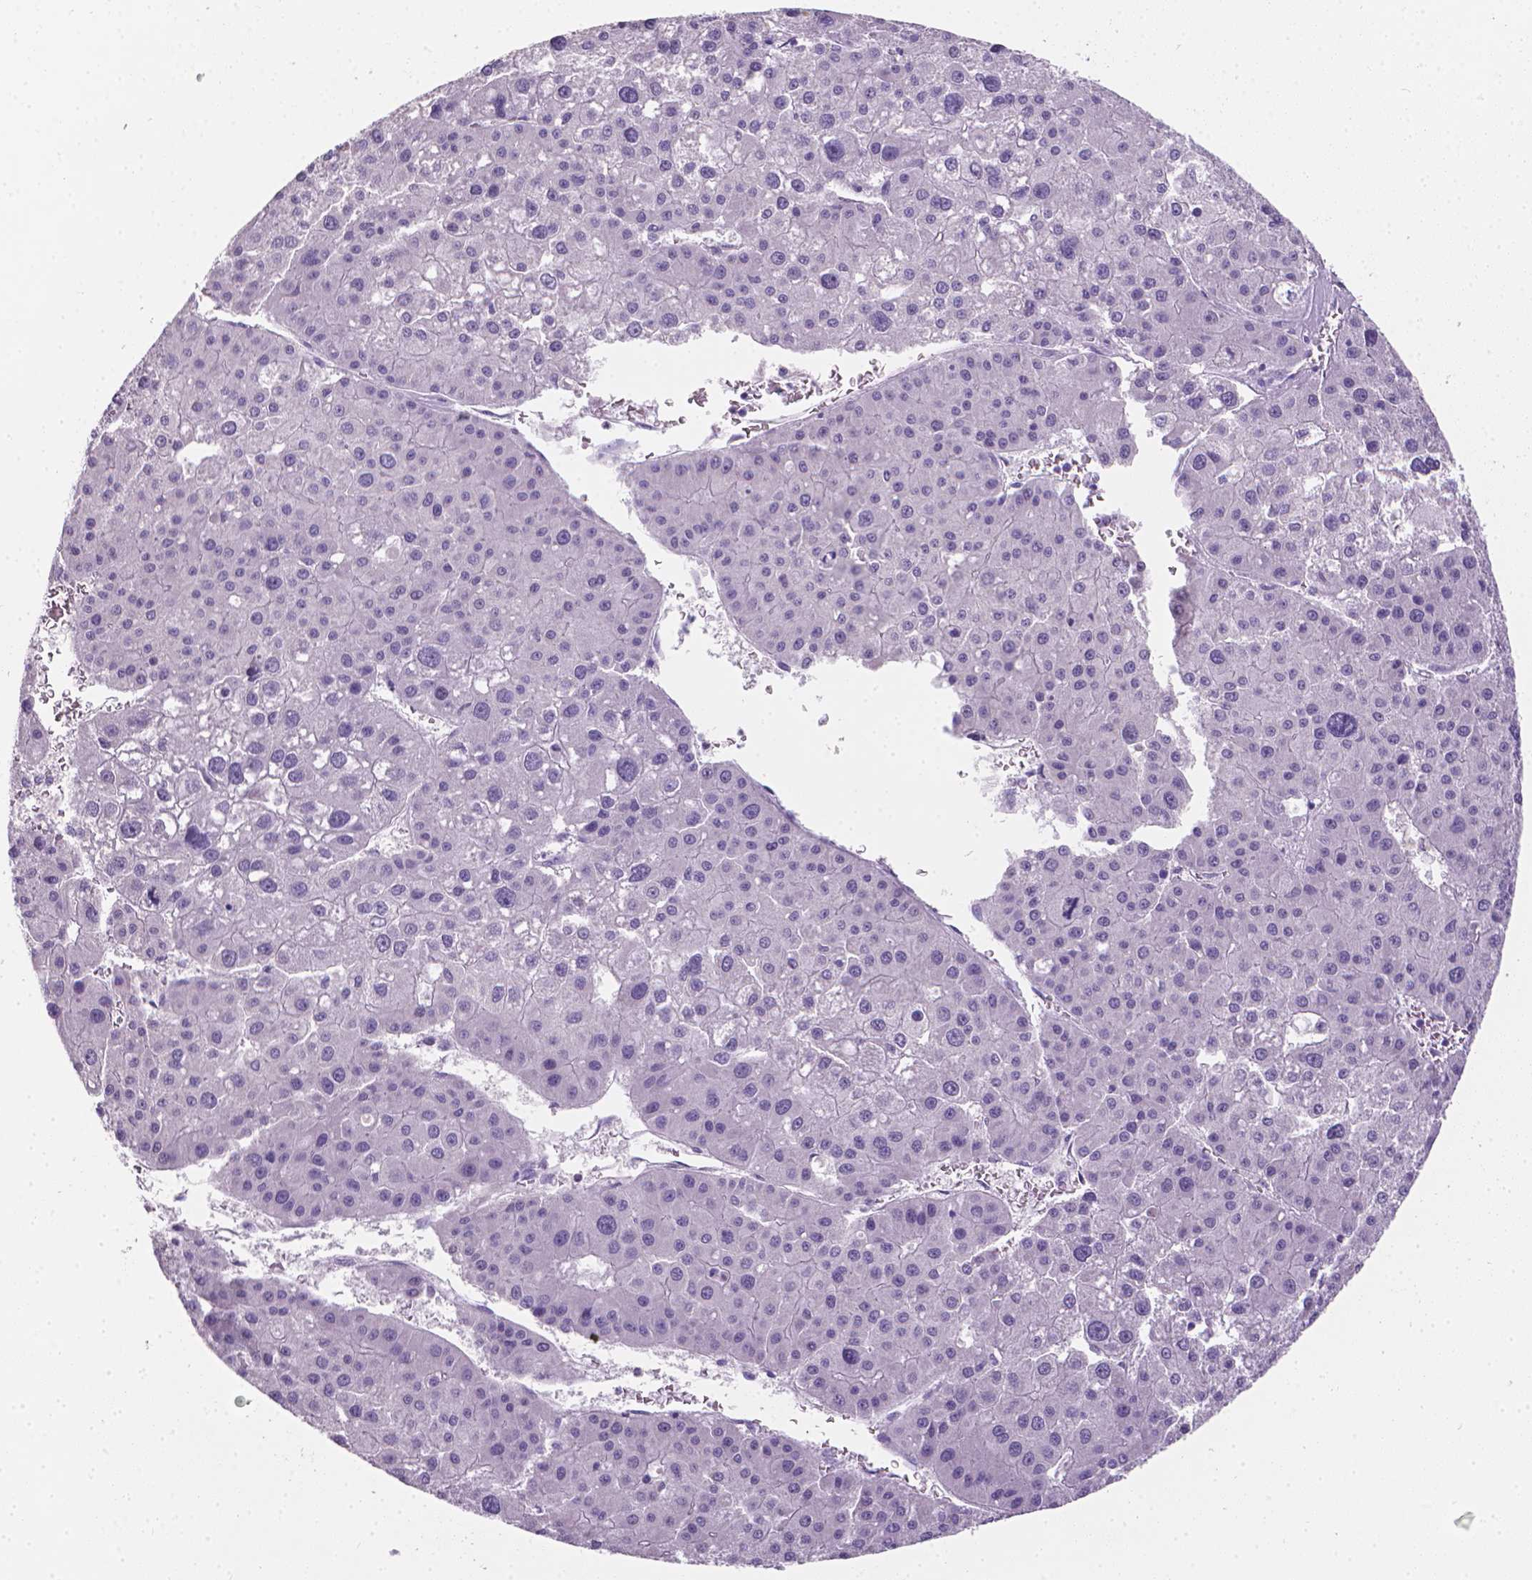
{"staining": {"intensity": "negative", "quantity": "none", "location": "none"}, "tissue": "liver cancer", "cell_type": "Tumor cells", "image_type": "cancer", "snomed": [{"axis": "morphology", "description": "Carcinoma, Hepatocellular, NOS"}, {"axis": "topography", "description": "Liver"}], "caption": "High power microscopy histopathology image of an immunohistochemistry photomicrograph of hepatocellular carcinoma (liver), revealing no significant staining in tumor cells.", "gene": "XPNPEP2", "patient": {"sex": "male", "age": 73}}